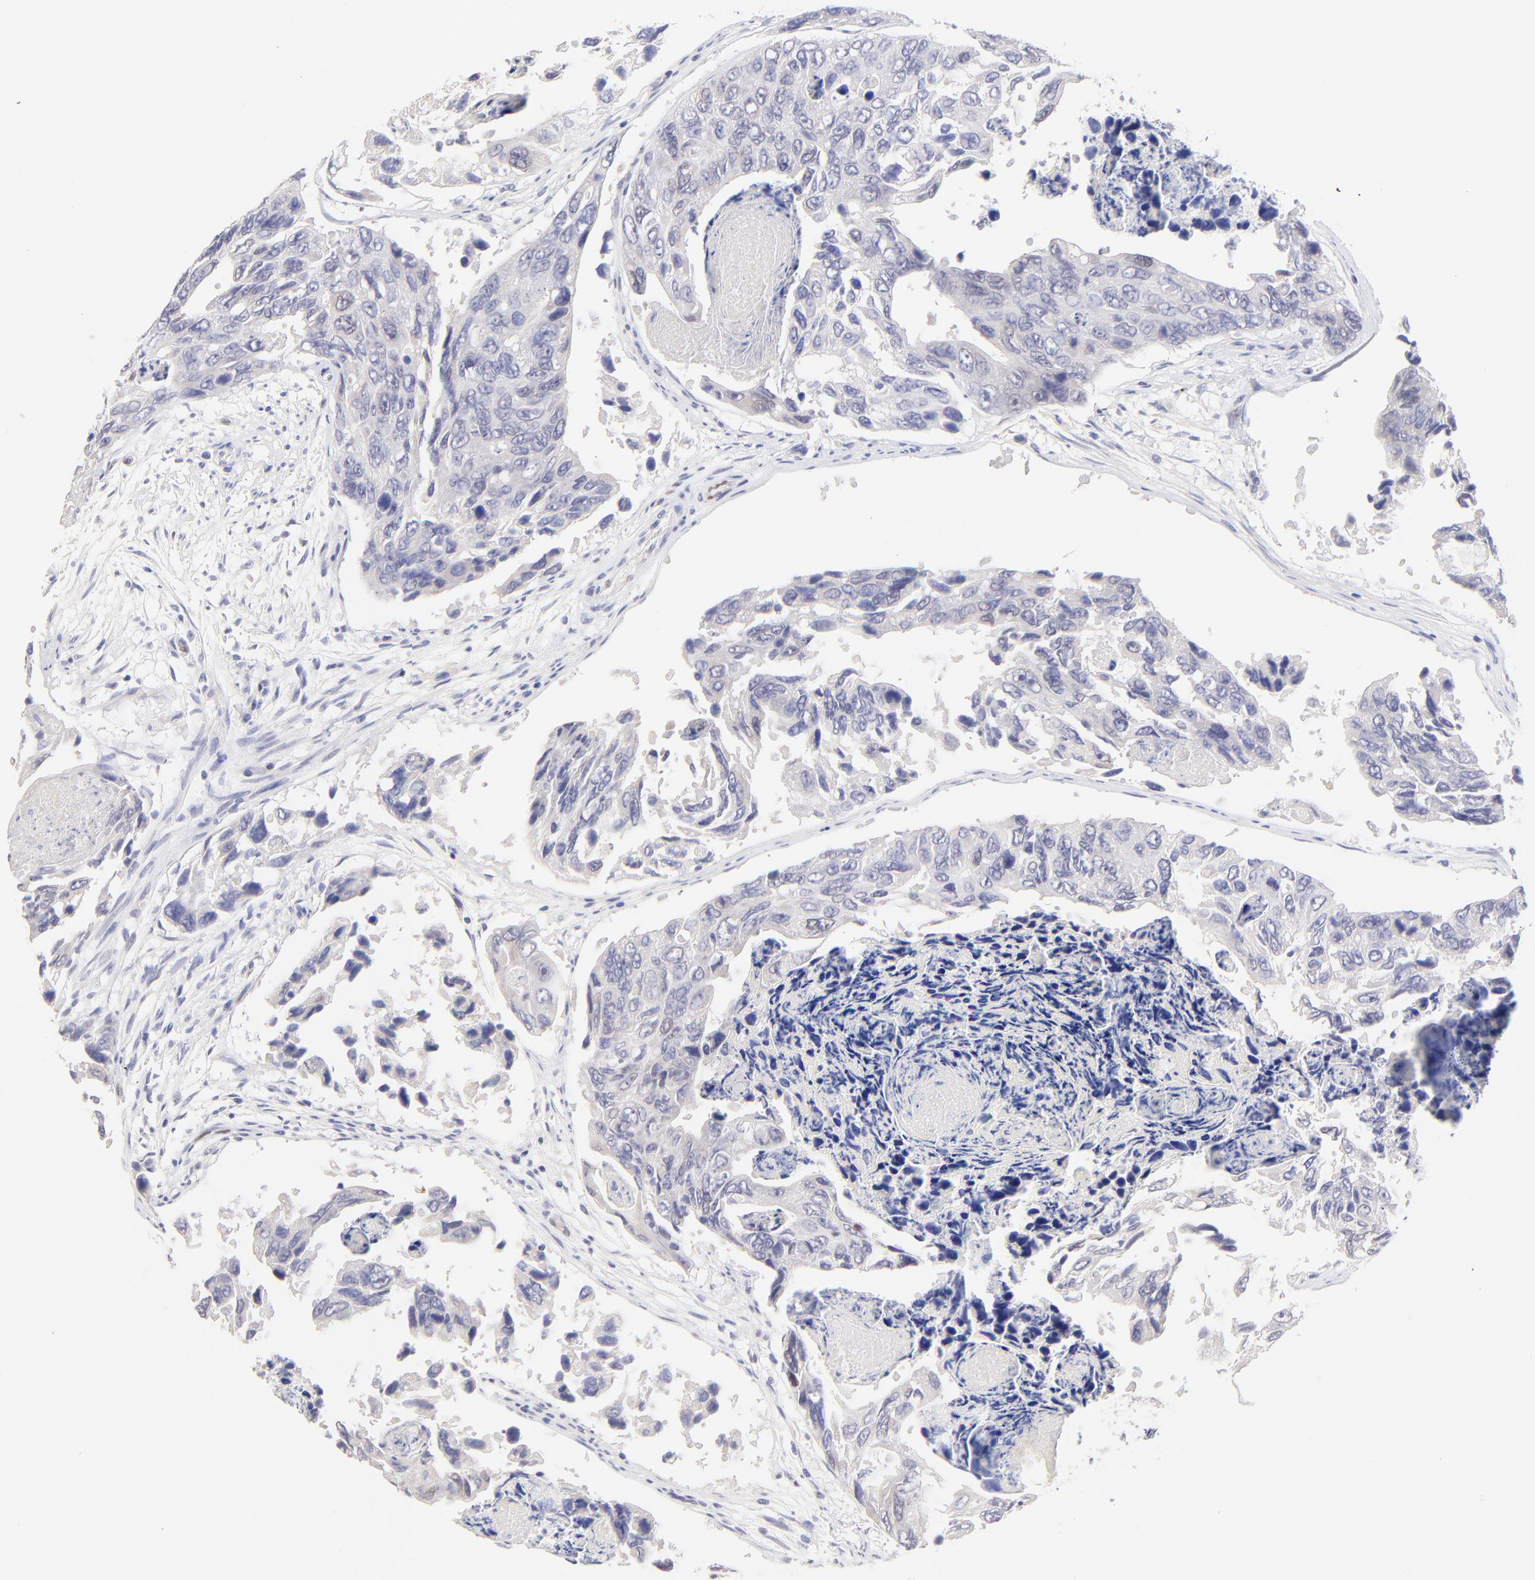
{"staining": {"intensity": "negative", "quantity": "none", "location": "none"}, "tissue": "colorectal cancer", "cell_type": "Tumor cells", "image_type": "cancer", "snomed": [{"axis": "morphology", "description": "Adenocarcinoma, NOS"}, {"axis": "topography", "description": "Colon"}], "caption": "The micrograph demonstrates no significant expression in tumor cells of colorectal cancer.", "gene": "KLF4", "patient": {"sex": "female", "age": 86}}